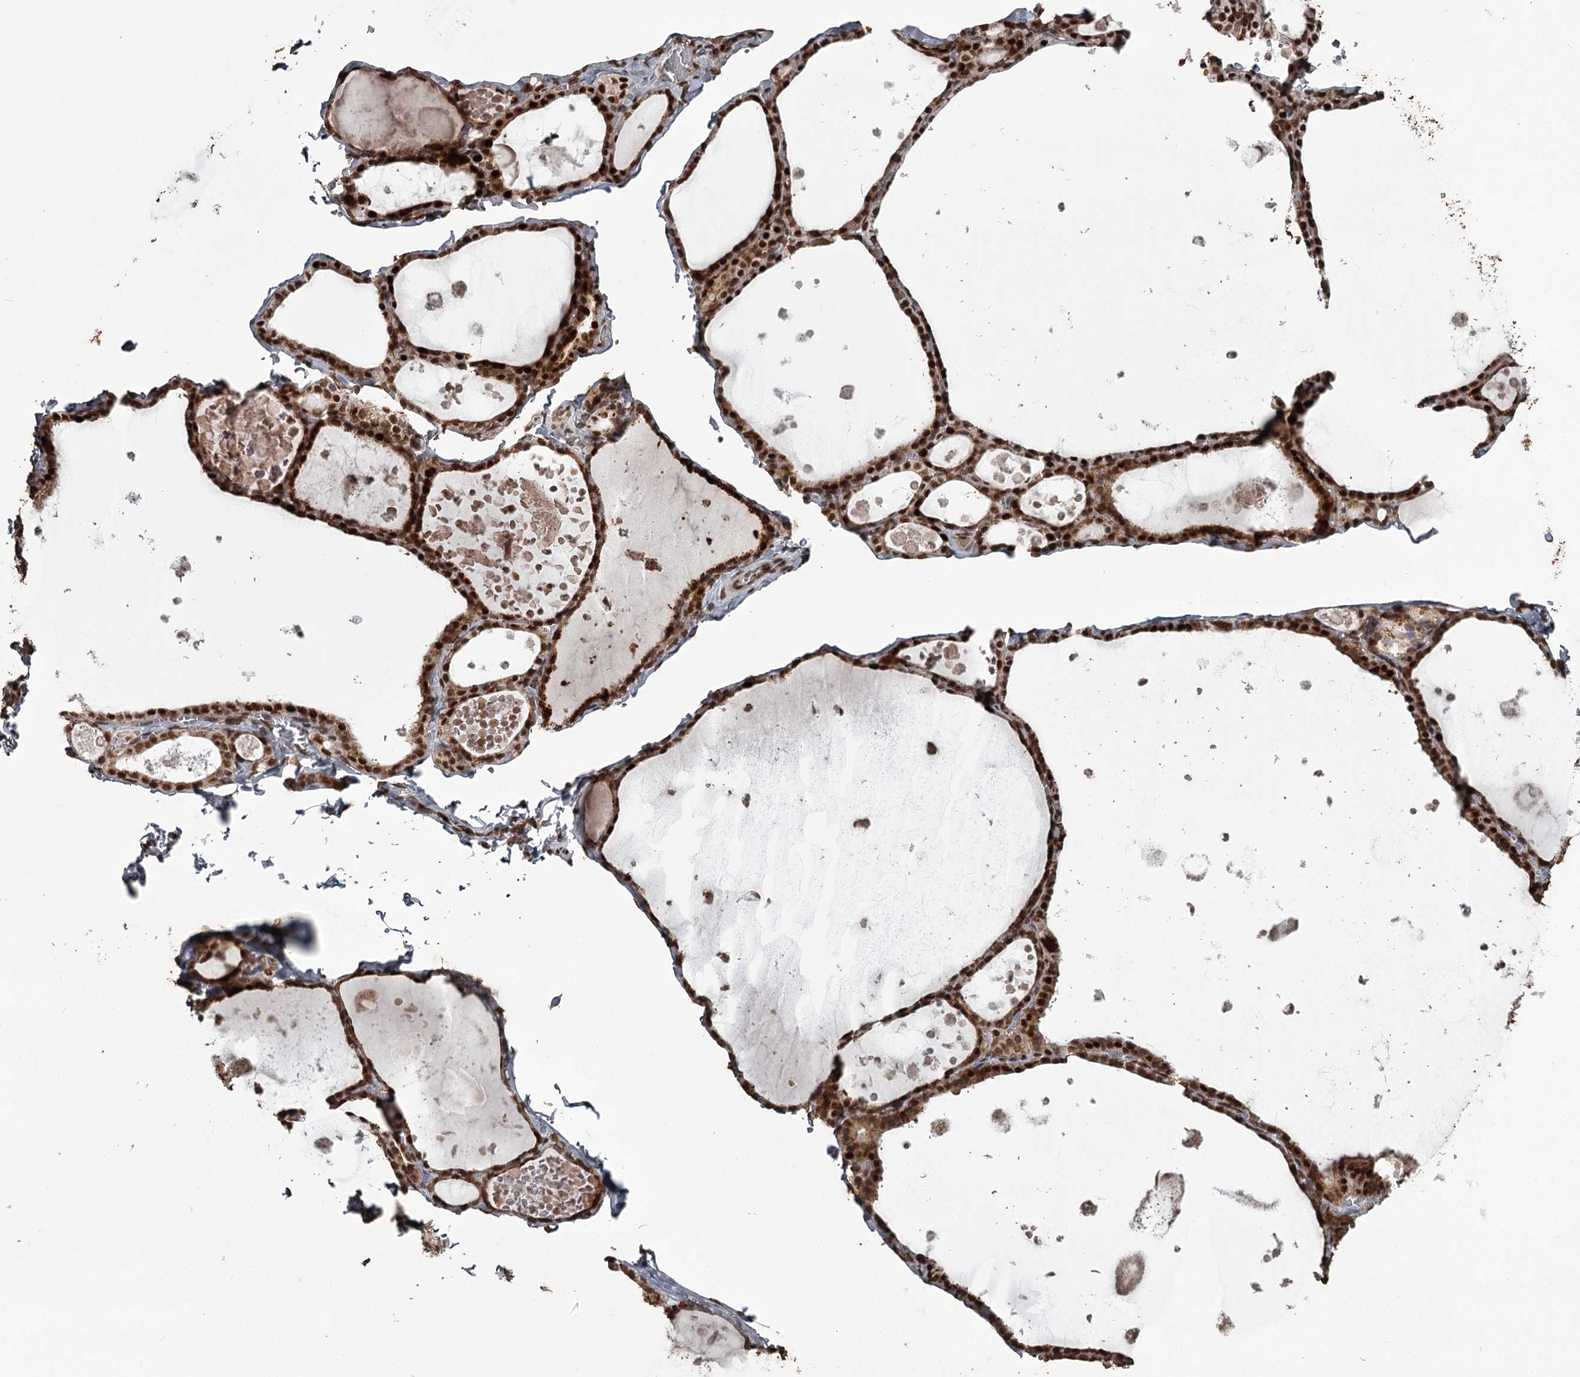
{"staining": {"intensity": "strong", "quantity": ">75%", "location": "cytoplasmic/membranous,nuclear"}, "tissue": "thyroid gland", "cell_type": "Glandular cells", "image_type": "normal", "snomed": [{"axis": "morphology", "description": "Normal tissue, NOS"}, {"axis": "topography", "description": "Thyroid gland"}], "caption": "An IHC photomicrograph of unremarkable tissue is shown. Protein staining in brown labels strong cytoplasmic/membranous,nuclear positivity in thyroid gland within glandular cells. (DAB (3,3'-diaminobenzidine) IHC with brightfield microscopy, high magnification).", "gene": "THYN1", "patient": {"sex": "male", "age": 56}}